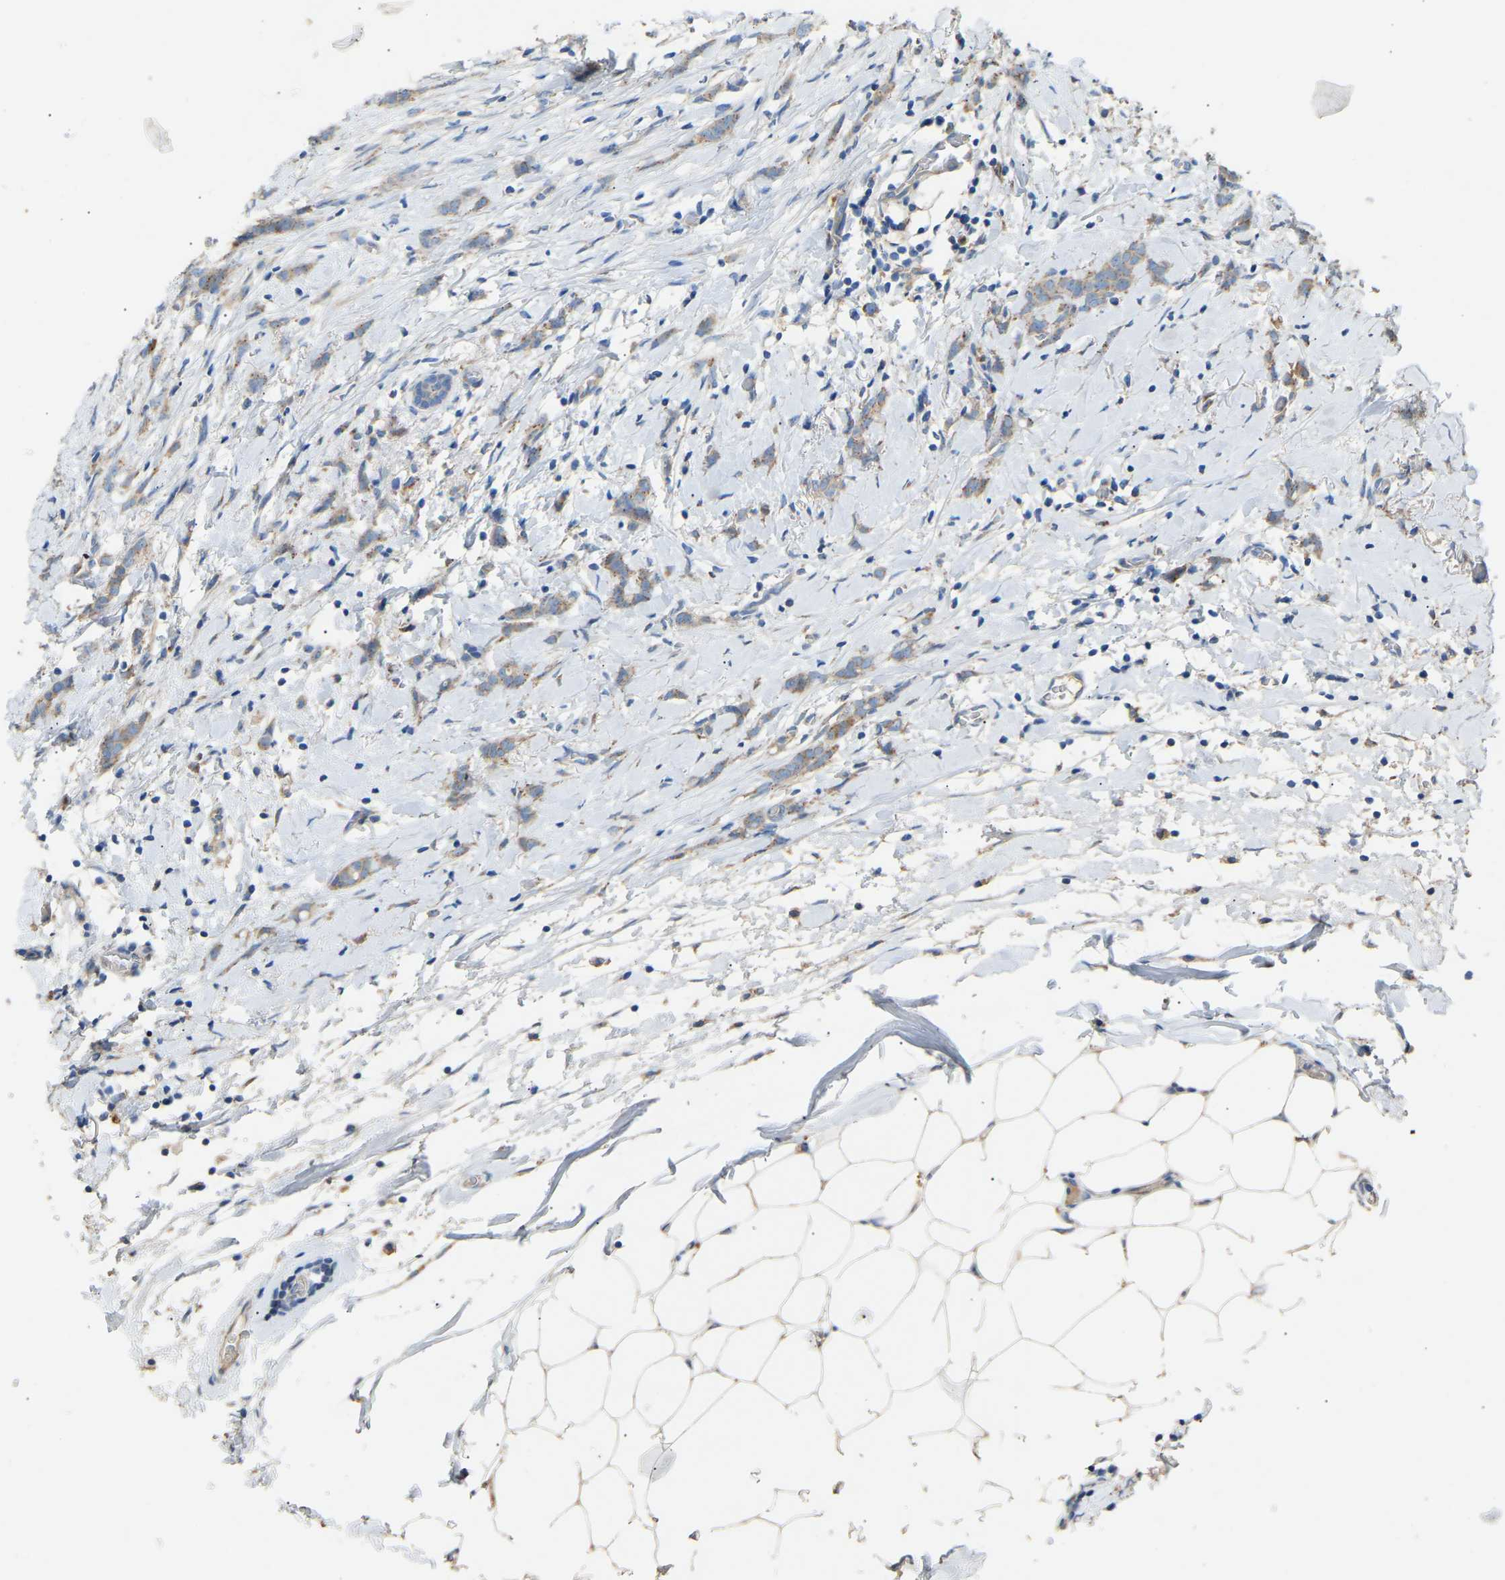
{"staining": {"intensity": "weak", "quantity": "25%-75%", "location": "cytoplasmic/membranous"}, "tissue": "breast cancer", "cell_type": "Tumor cells", "image_type": "cancer", "snomed": [{"axis": "morphology", "description": "Lobular carcinoma, in situ"}, {"axis": "morphology", "description": "Lobular carcinoma"}, {"axis": "topography", "description": "Breast"}], "caption": "This photomicrograph shows immunohistochemistry (IHC) staining of breast lobular carcinoma in situ, with low weak cytoplasmic/membranous staining in about 25%-75% of tumor cells.", "gene": "RGP1", "patient": {"sex": "female", "age": 41}}